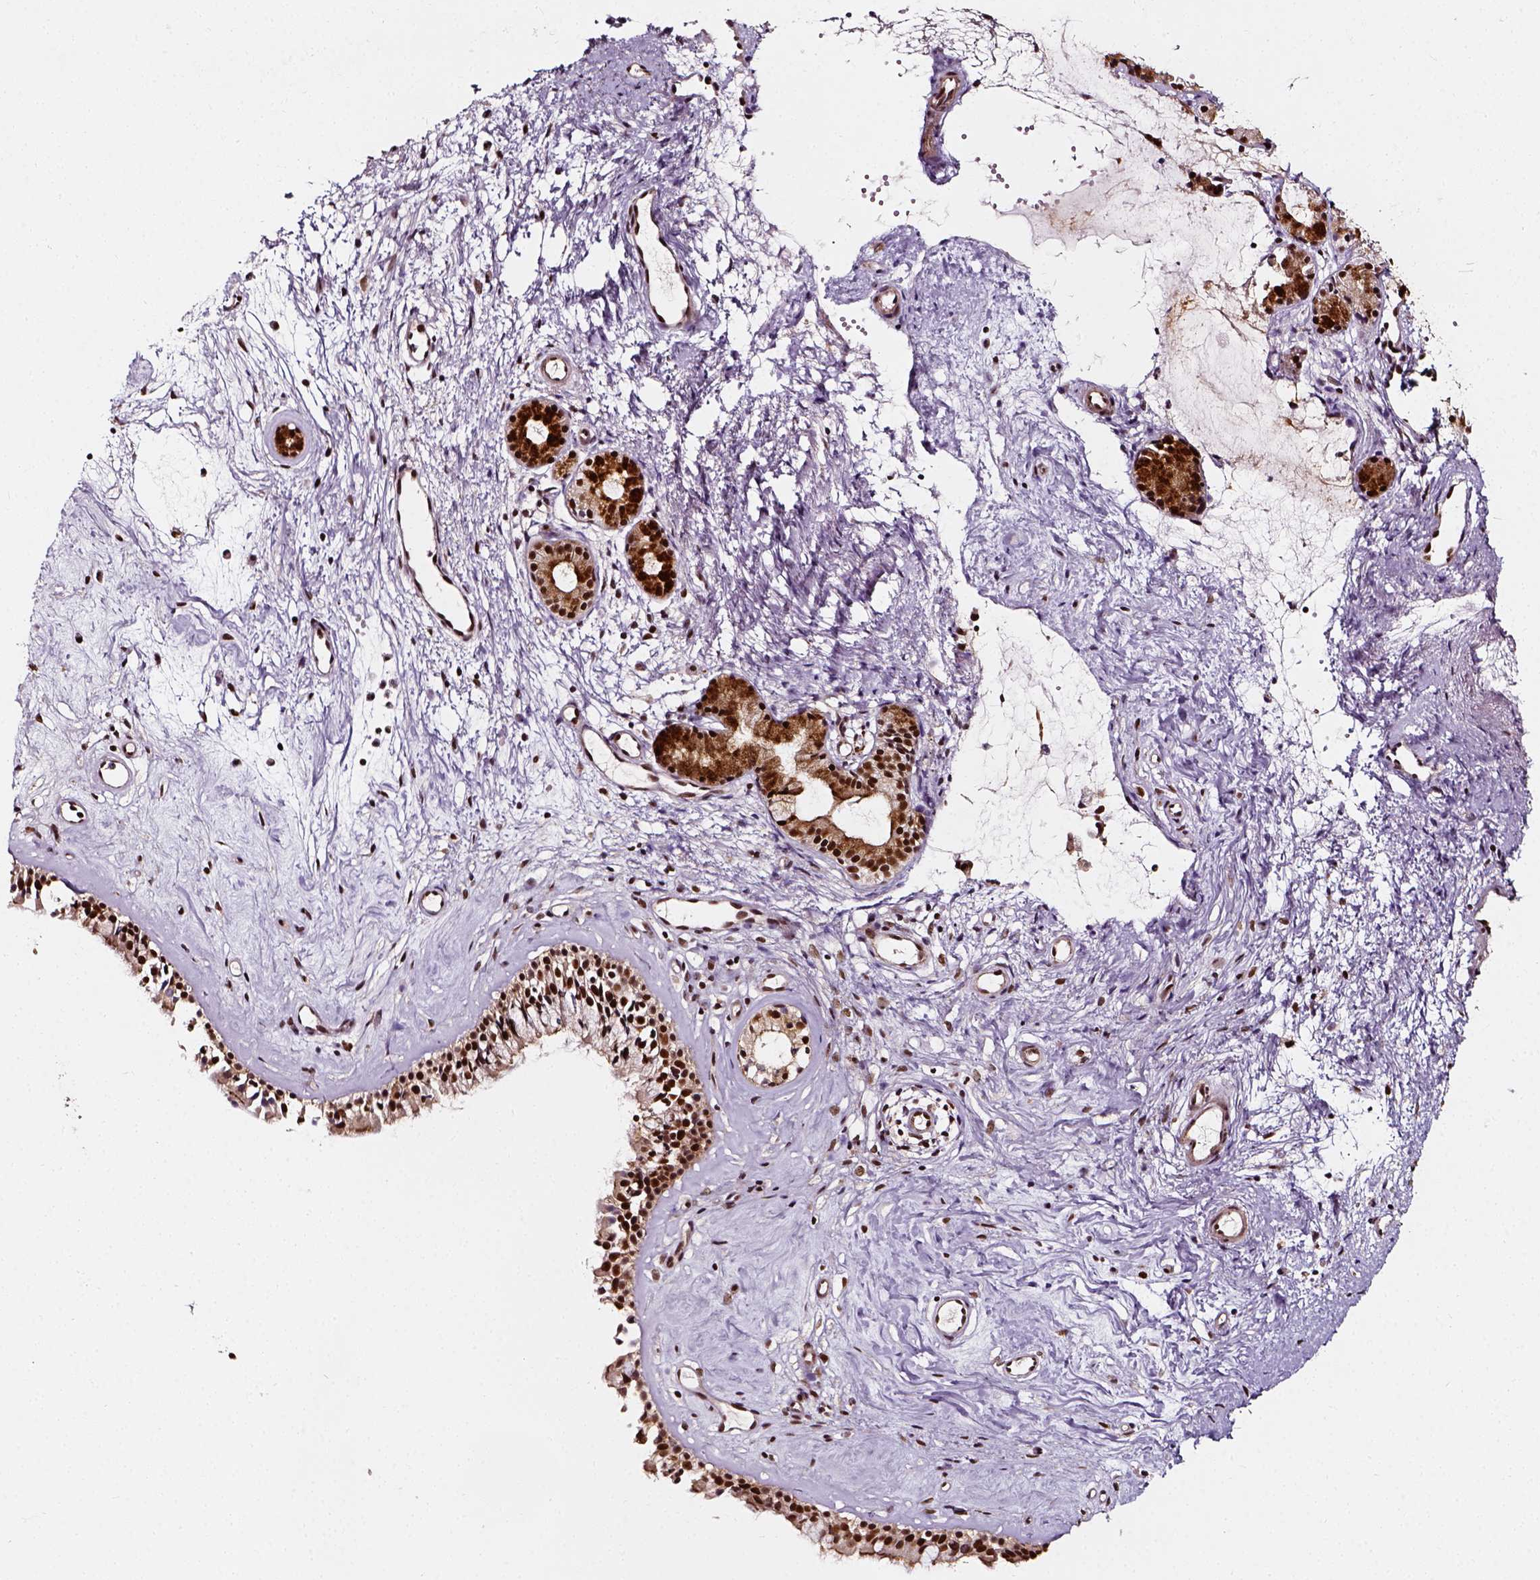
{"staining": {"intensity": "strong", "quantity": ">75%", "location": "nuclear"}, "tissue": "nasopharynx", "cell_type": "Respiratory epithelial cells", "image_type": "normal", "snomed": [{"axis": "morphology", "description": "Normal tissue, NOS"}, {"axis": "topography", "description": "Nasopharynx"}], "caption": "An image of human nasopharynx stained for a protein displays strong nuclear brown staining in respiratory epithelial cells.", "gene": "NACC1", "patient": {"sex": "female", "age": 52}}